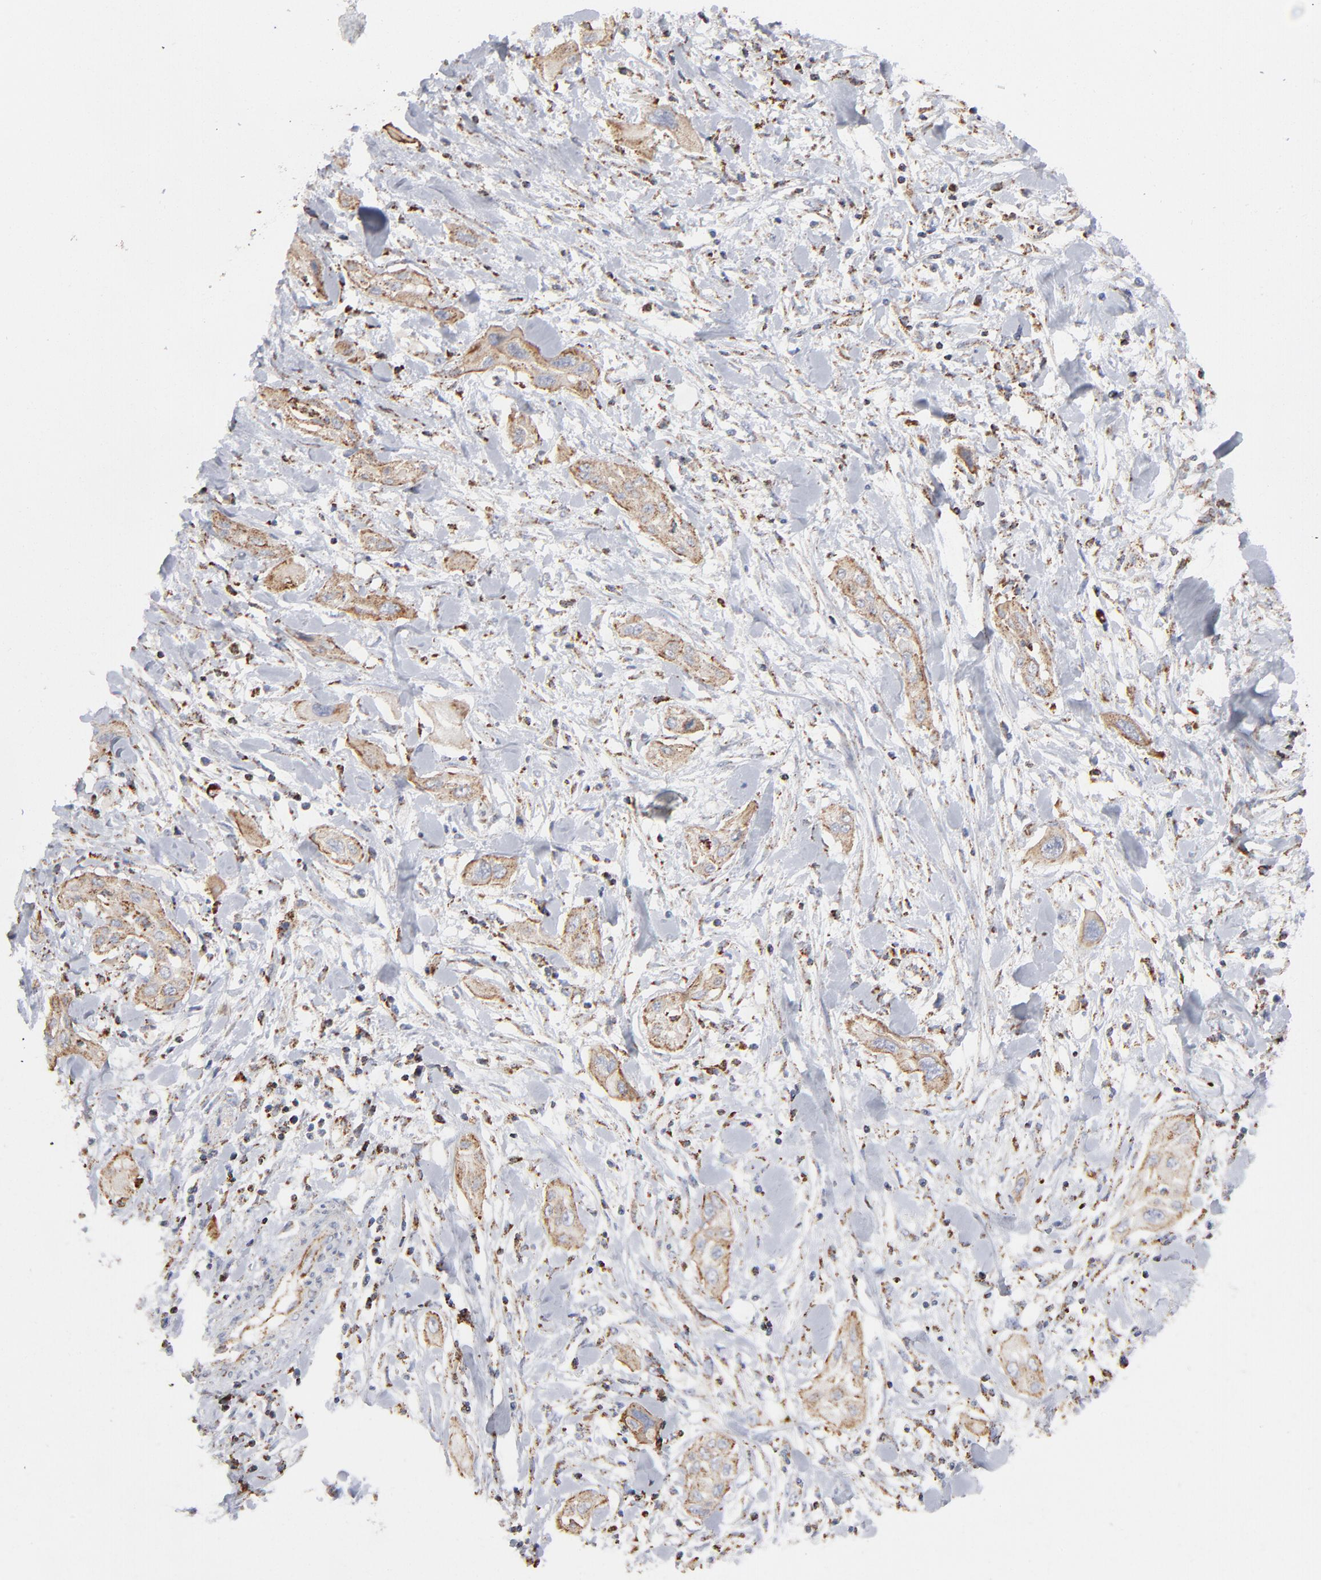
{"staining": {"intensity": "moderate", "quantity": "25%-75%", "location": "cytoplasmic/membranous"}, "tissue": "lung cancer", "cell_type": "Tumor cells", "image_type": "cancer", "snomed": [{"axis": "morphology", "description": "Squamous cell carcinoma, NOS"}, {"axis": "topography", "description": "Lung"}], "caption": "Human lung cancer stained with a protein marker demonstrates moderate staining in tumor cells.", "gene": "ASB3", "patient": {"sex": "female", "age": 47}}